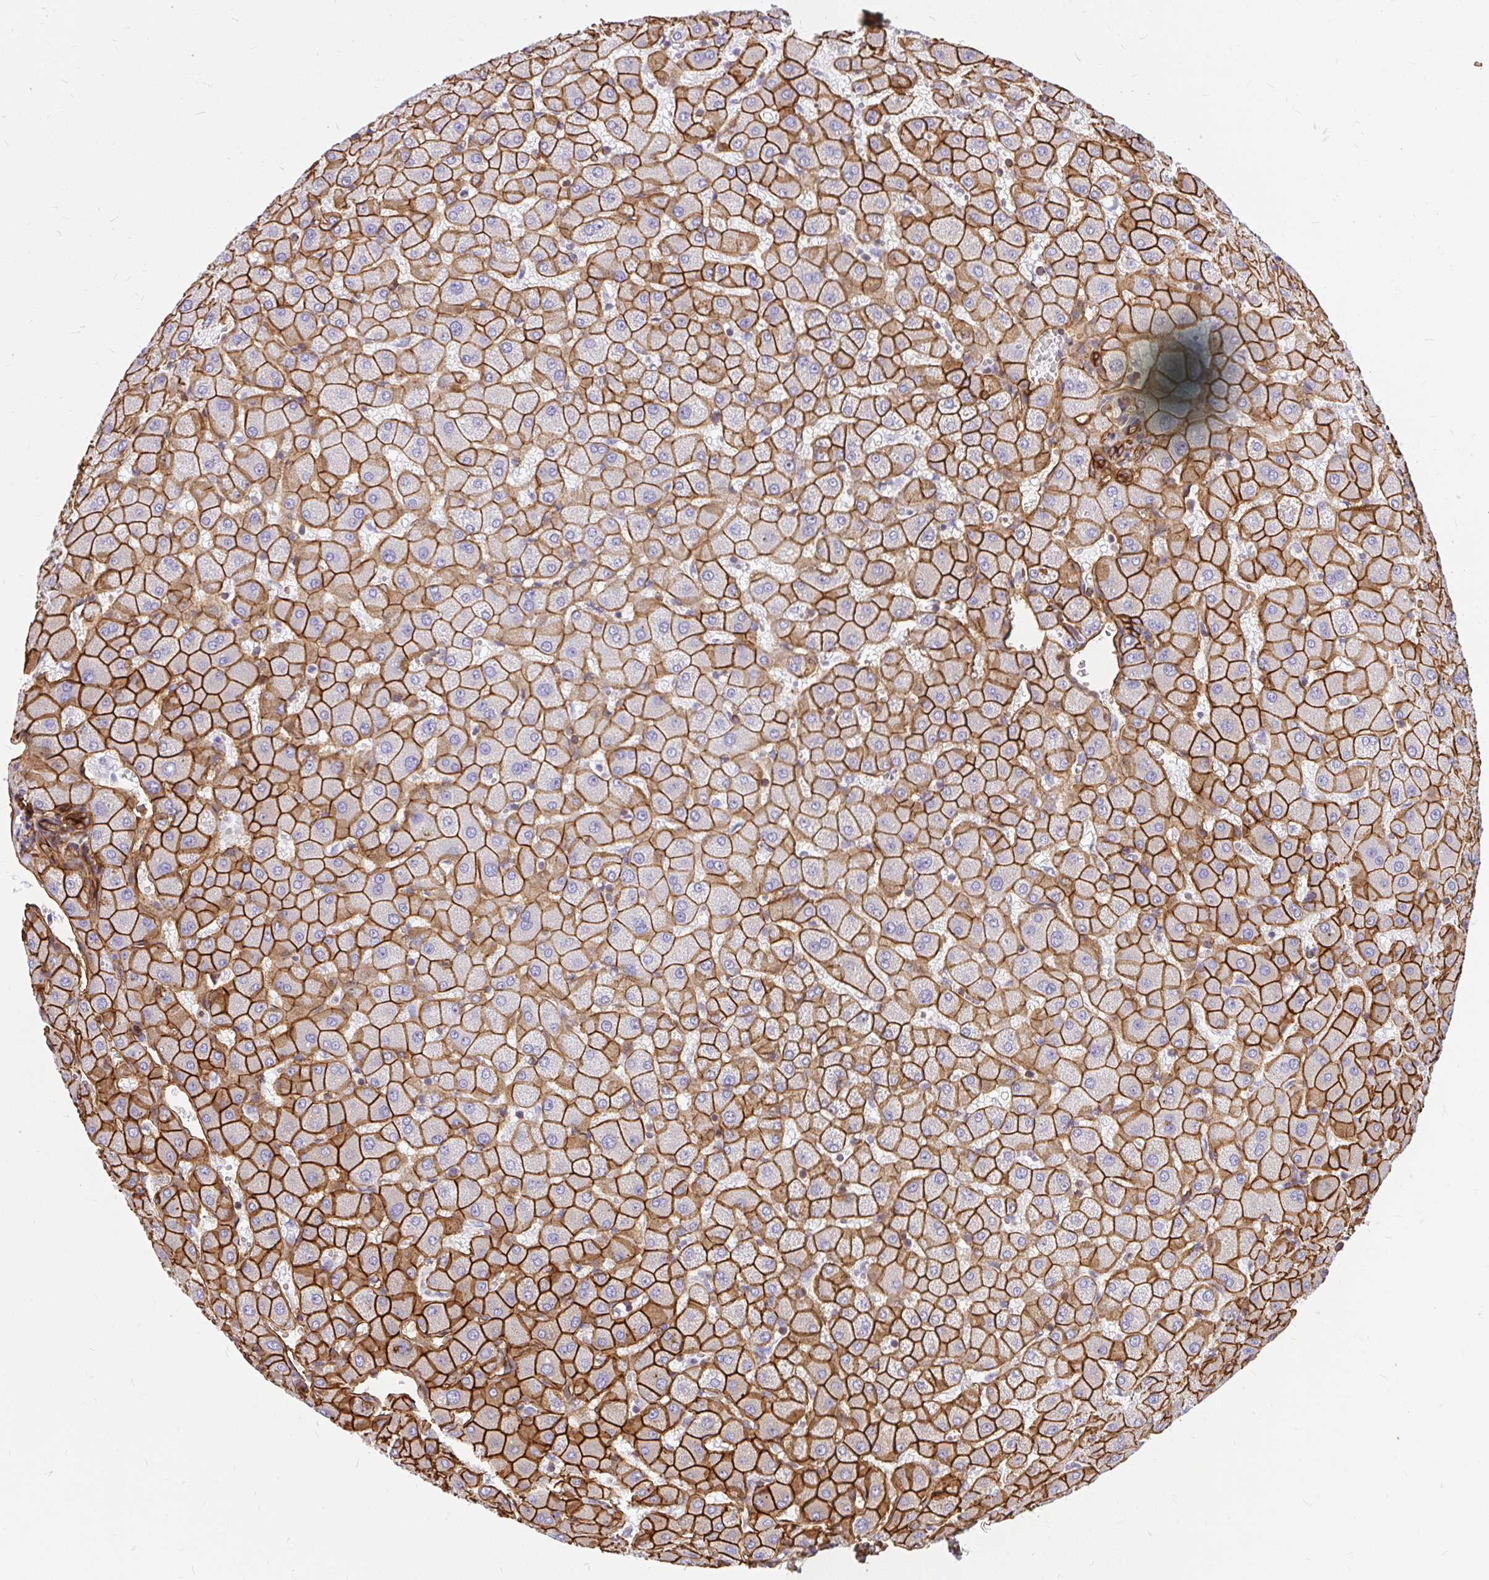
{"staining": {"intensity": "strong", "quantity": ">75%", "location": "cytoplasmic/membranous"}, "tissue": "liver", "cell_type": "Cholangiocytes", "image_type": "normal", "snomed": [{"axis": "morphology", "description": "Normal tissue, NOS"}, {"axis": "topography", "description": "Liver"}], "caption": "Liver stained with DAB IHC displays high levels of strong cytoplasmic/membranous staining in about >75% of cholangiocytes.", "gene": "MAP1LC3B2", "patient": {"sex": "female", "age": 63}}